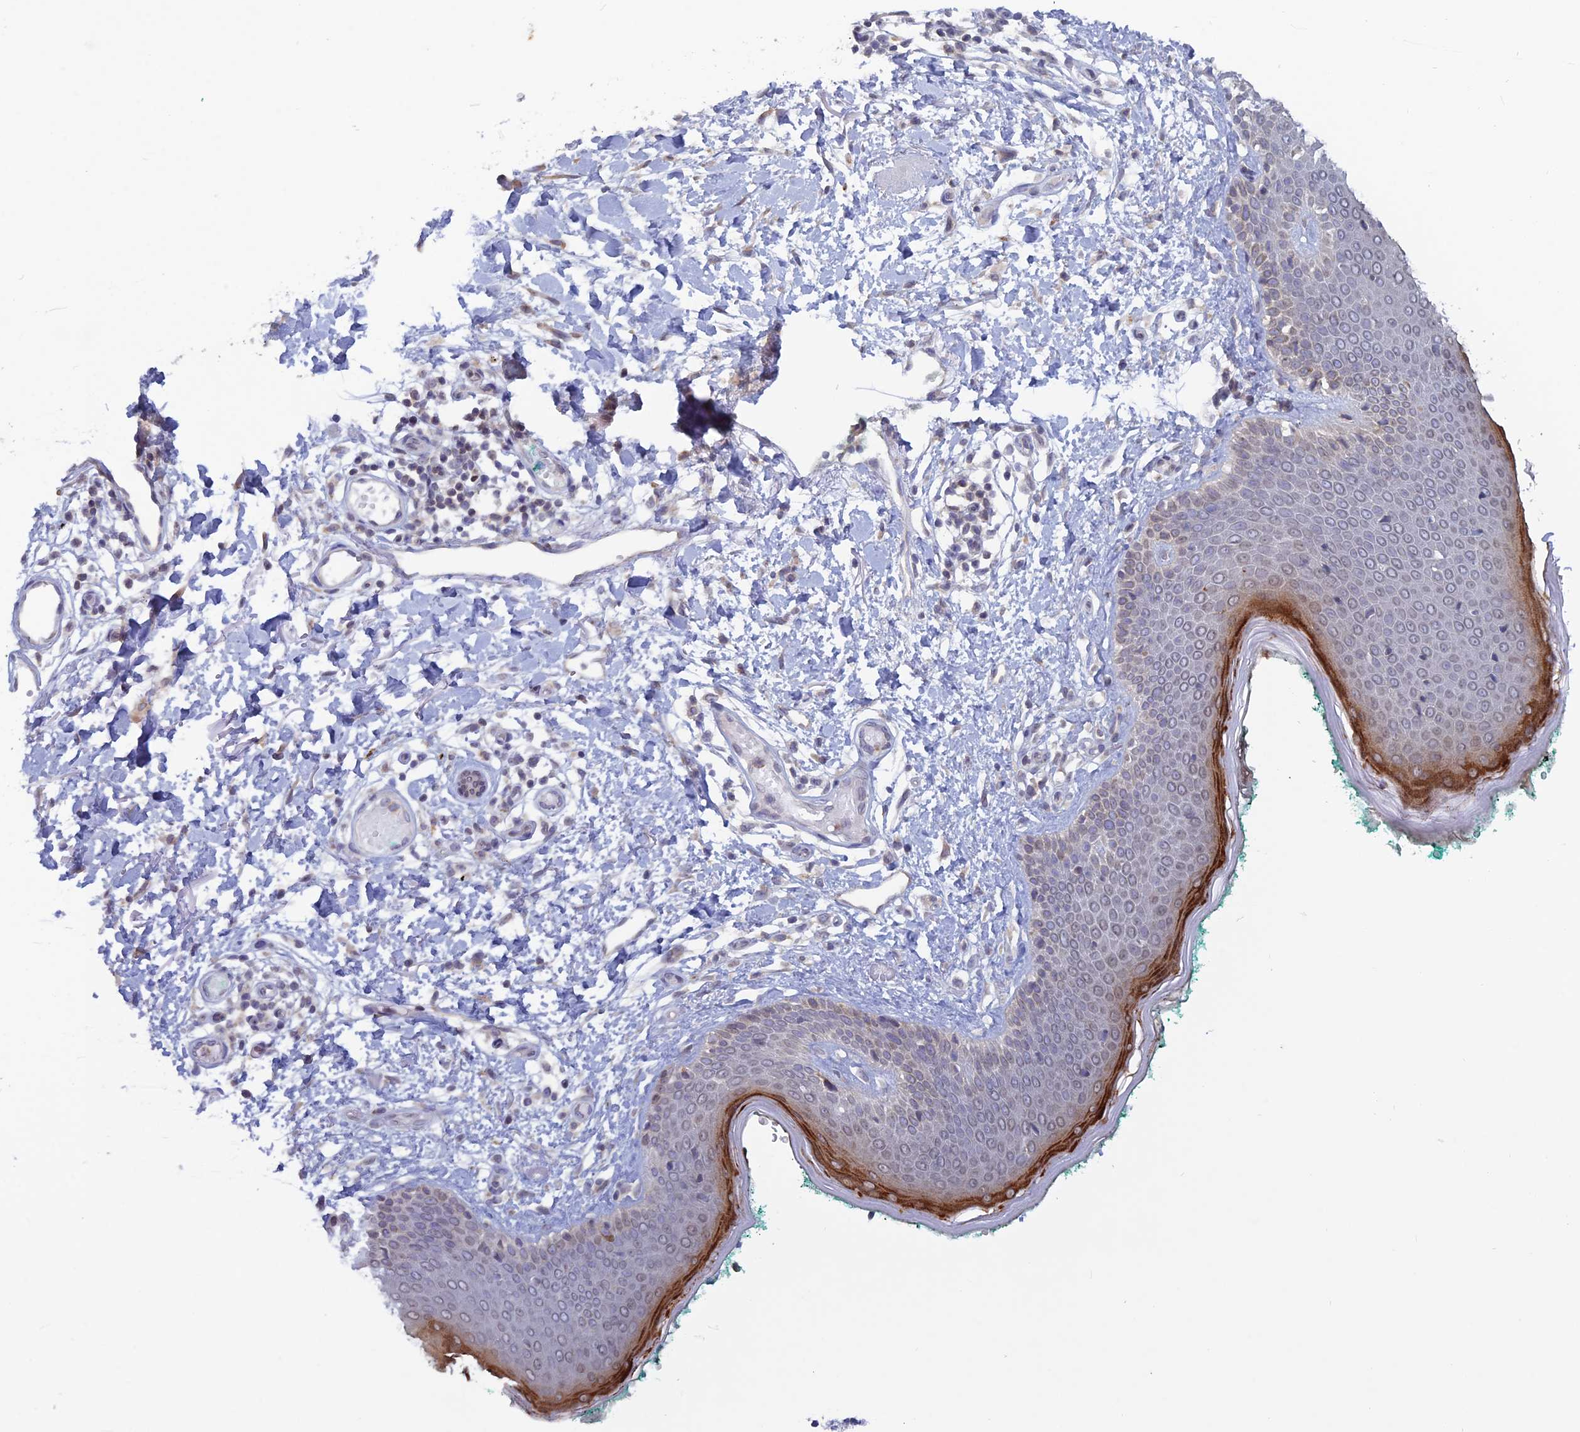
{"staining": {"intensity": "weak", "quantity": ">75%", "location": "cytoplasmic/membranous"}, "tissue": "skin", "cell_type": "Fibroblasts", "image_type": "normal", "snomed": [{"axis": "morphology", "description": "Normal tissue, NOS"}, {"axis": "morphology", "description": "Malignant melanoma, NOS"}, {"axis": "topography", "description": "Skin"}], "caption": "Weak cytoplasmic/membranous positivity for a protein is present in approximately >75% of fibroblasts of benign skin using immunohistochemistry.", "gene": "WDR46", "patient": {"sex": "male", "age": 62}}